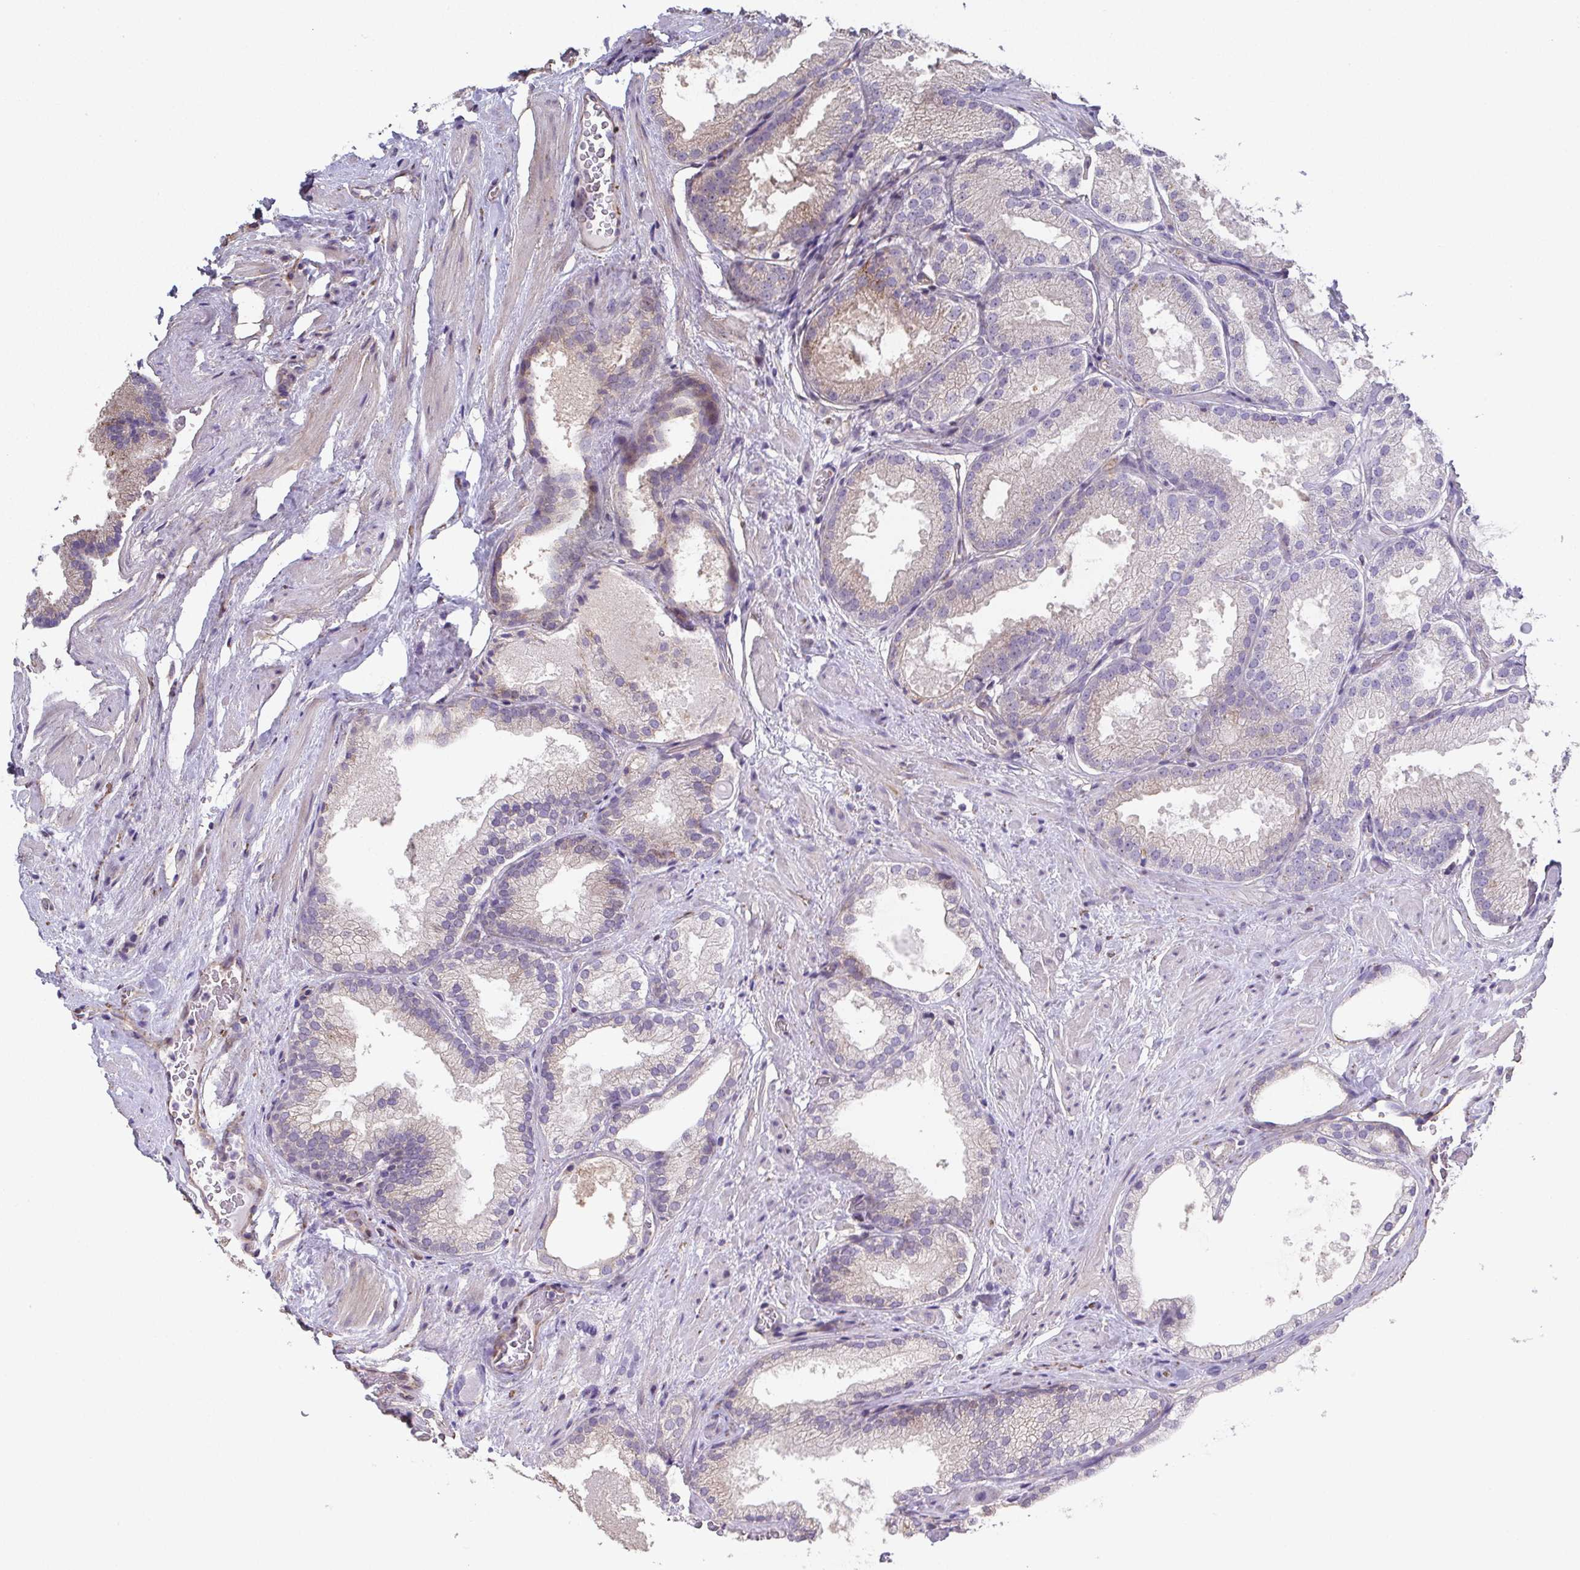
{"staining": {"intensity": "weak", "quantity": "<25%", "location": "cytoplasmic/membranous"}, "tissue": "prostate cancer", "cell_type": "Tumor cells", "image_type": "cancer", "snomed": [{"axis": "morphology", "description": "Adenocarcinoma, High grade"}, {"axis": "topography", "description": "Prostate"}], "caption": "Protein analysis of prostate cancer demonstrates no significant positivity in tumor cells.", "gene": "RUNDC3B", "patient": {"sex": "male", "age": 68}}